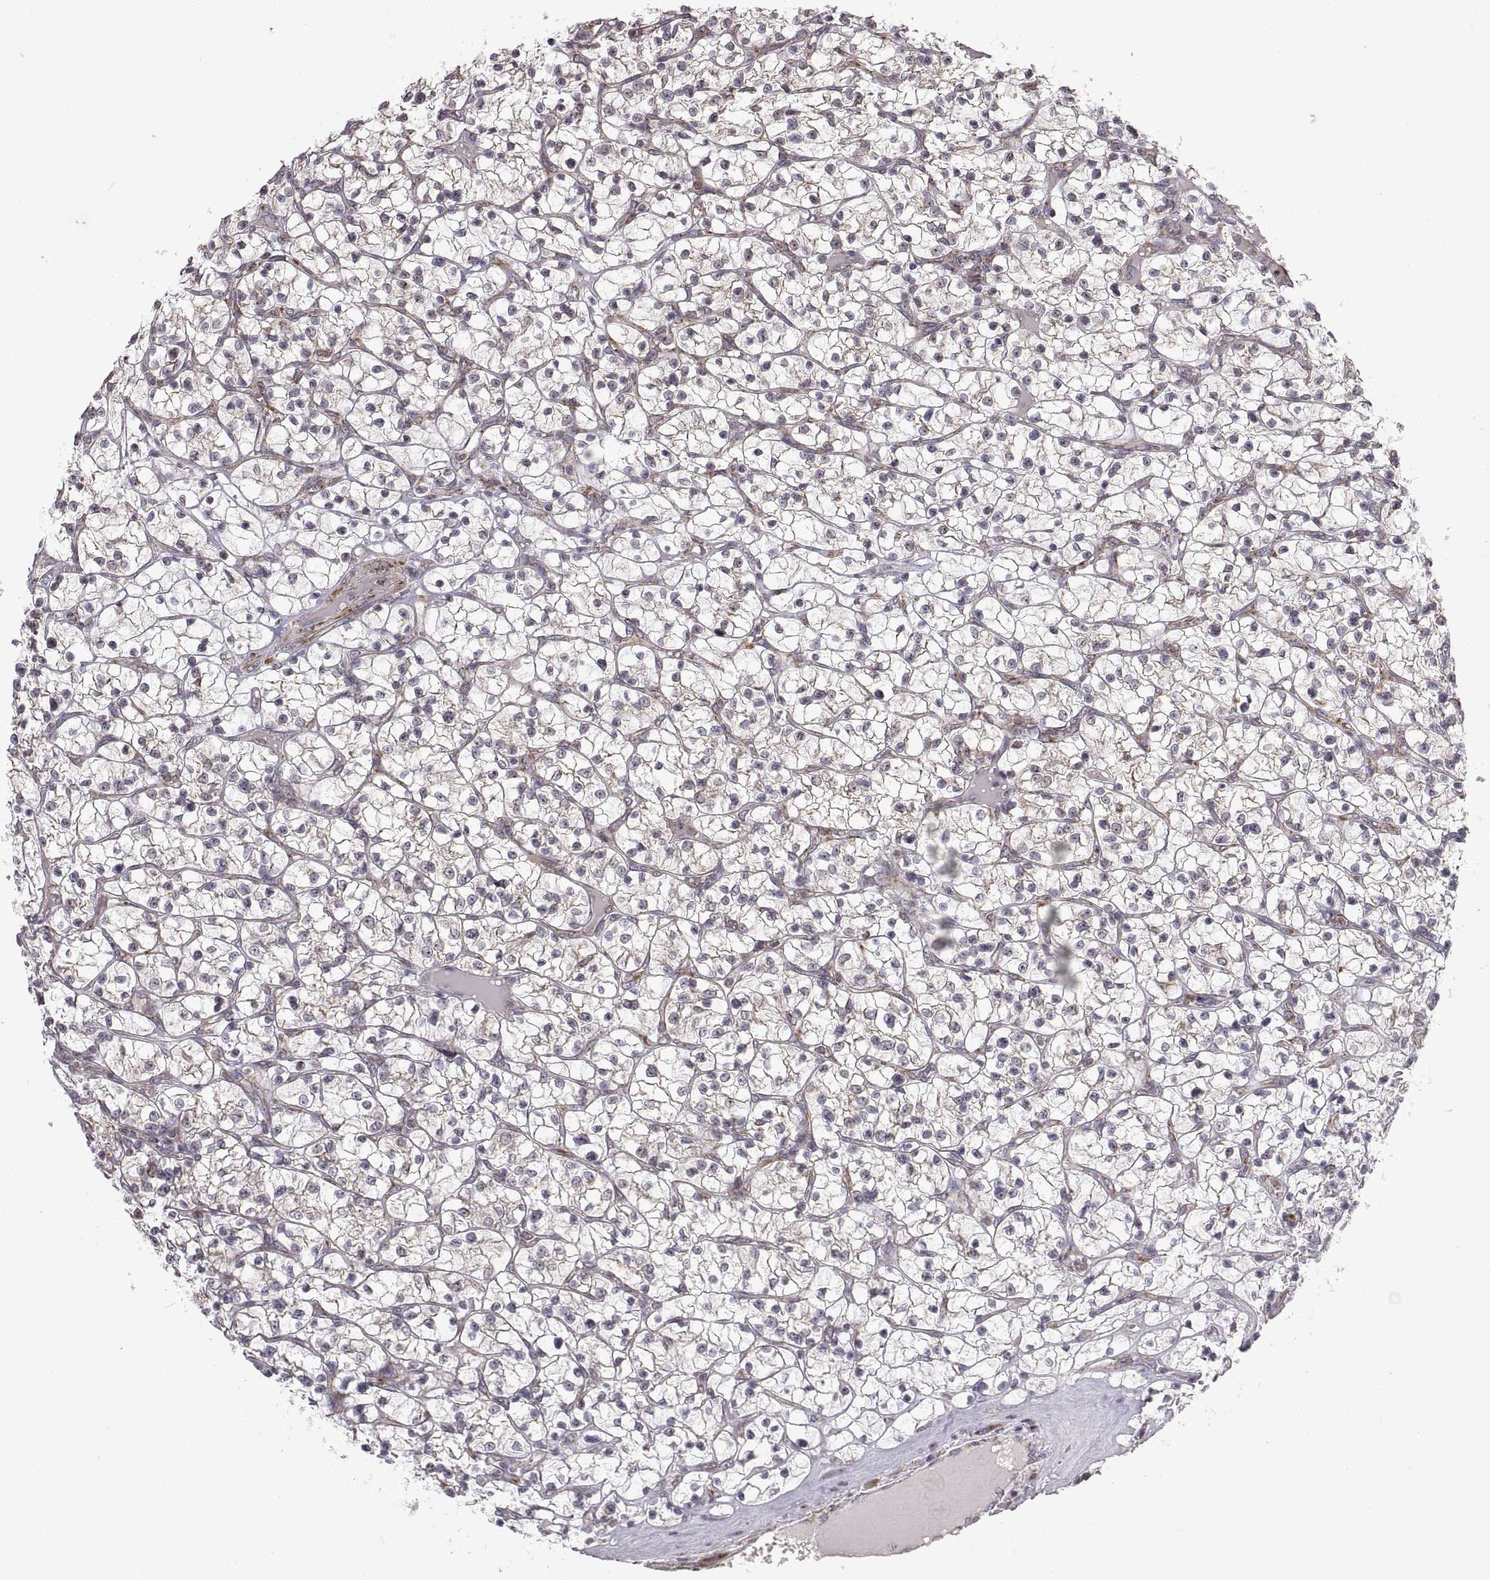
{"staining": {"intensity": "weak", "quantity": "<25%", "location": "cytoplasmic/membranous"}, "tissue": "renal cancer", "cell_type": "Tumor cells", "image_type": "cancer", "snomed": [{"axis": "morphology", "description": "Adenocarcinoma, NOS"}, {"axis": "topography", "description": "Kidney"}], "caption": "The micrograph shows no staining of tumor cells in adenocarcinoma (renal).", "gene": "MANBAL", "patient": {"sex": "female", "age": 64}}